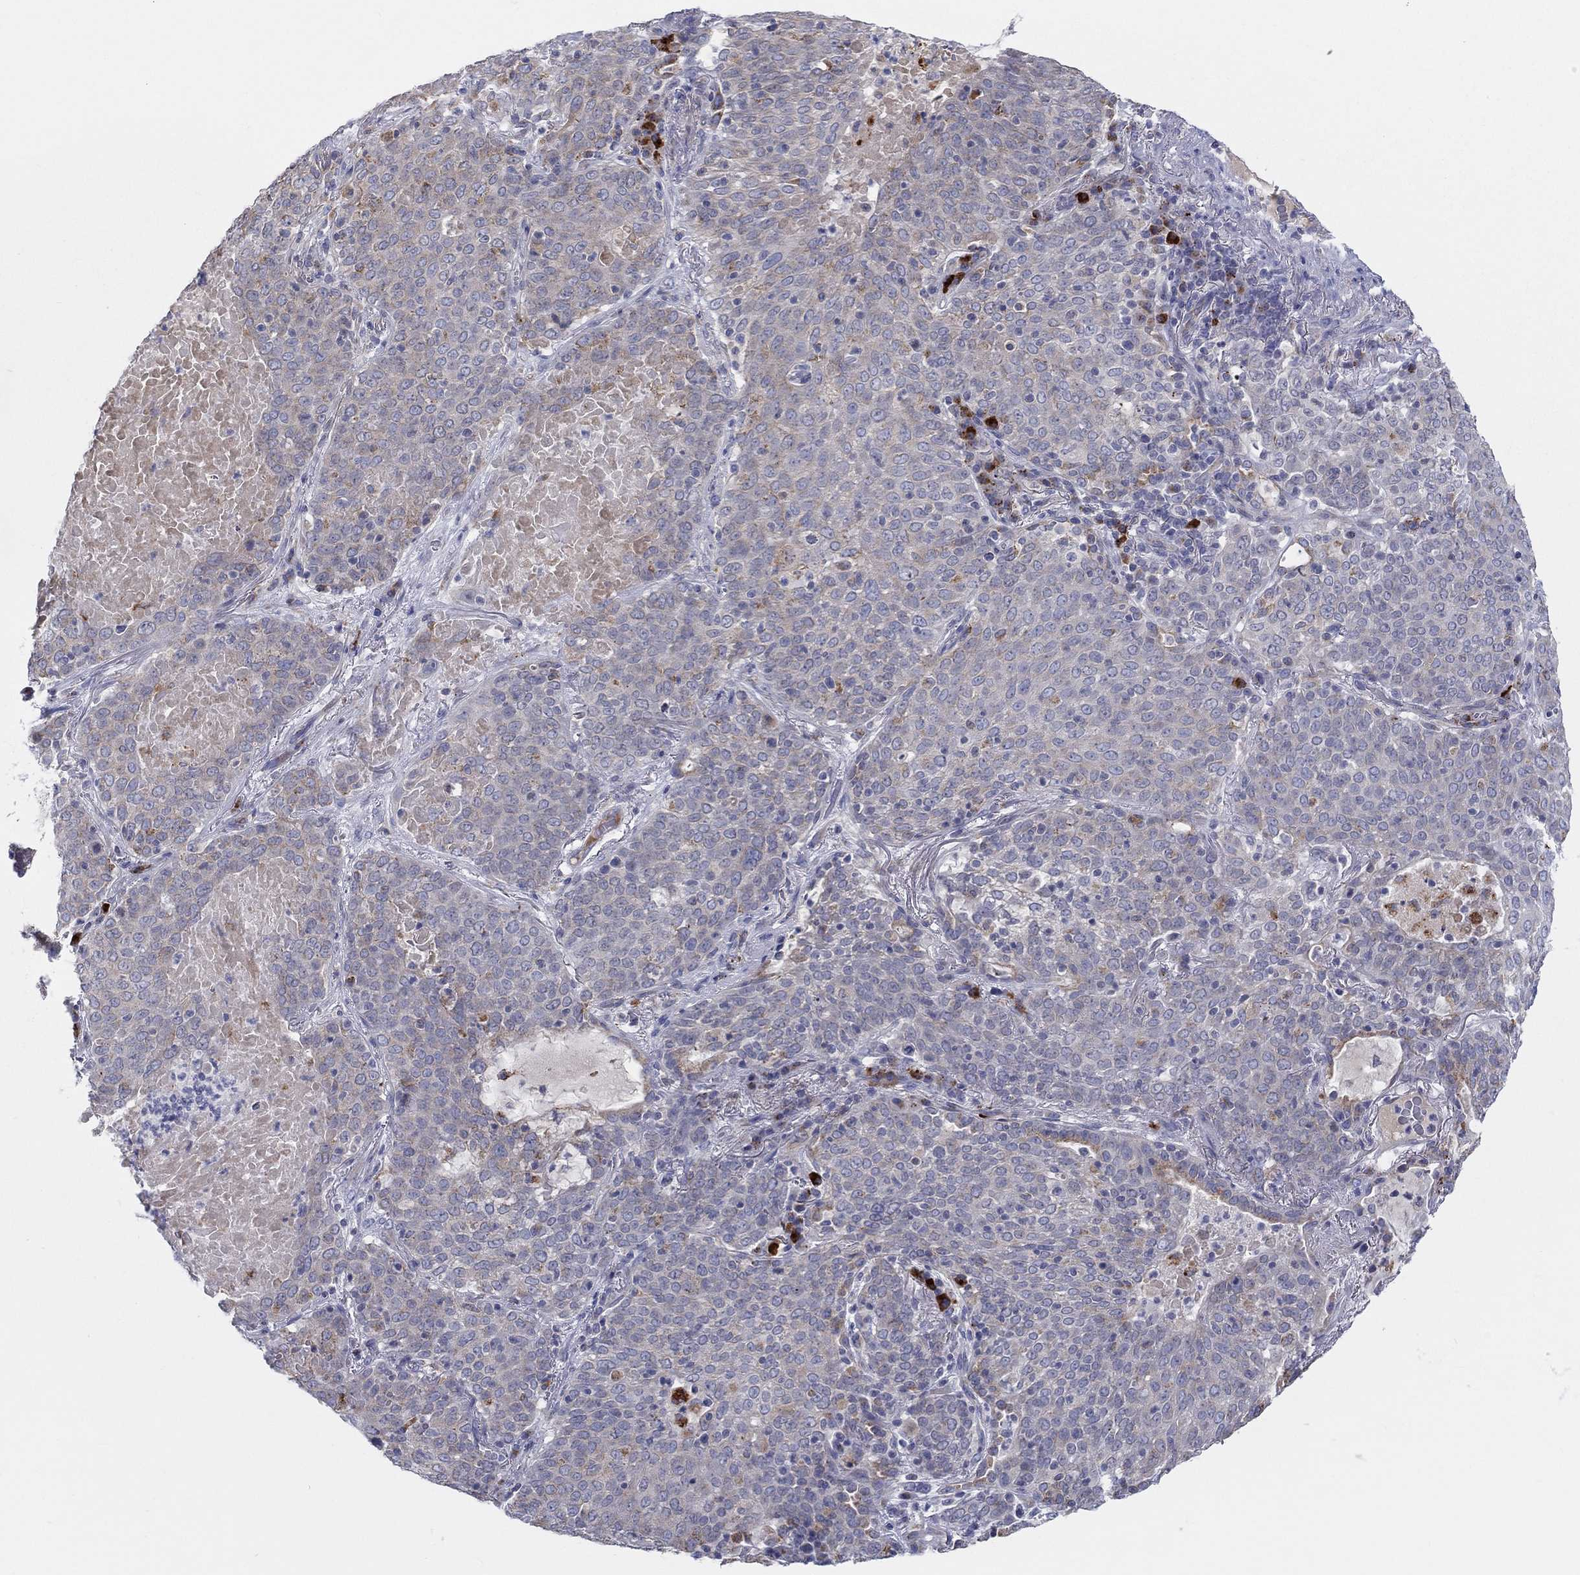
{"staining": {"intensity": "negative", "quantity": "none", "location": "none"}, "tissue": "lung cancer", "cell_type": "Tumor cells", "image_type": "cancer", "snomed": [{"axis": "morphology", "description": "Squamous cell carcinoma, NOS"}, {"axis": "topography", "description": "Lung"}], "caption": "The photomicrograph exhibits no significant positivity in tumor cells of squamous cell carcinoma (lung).", "gene": "BCO2", "patient": {"sex": "male", "age": 82}}